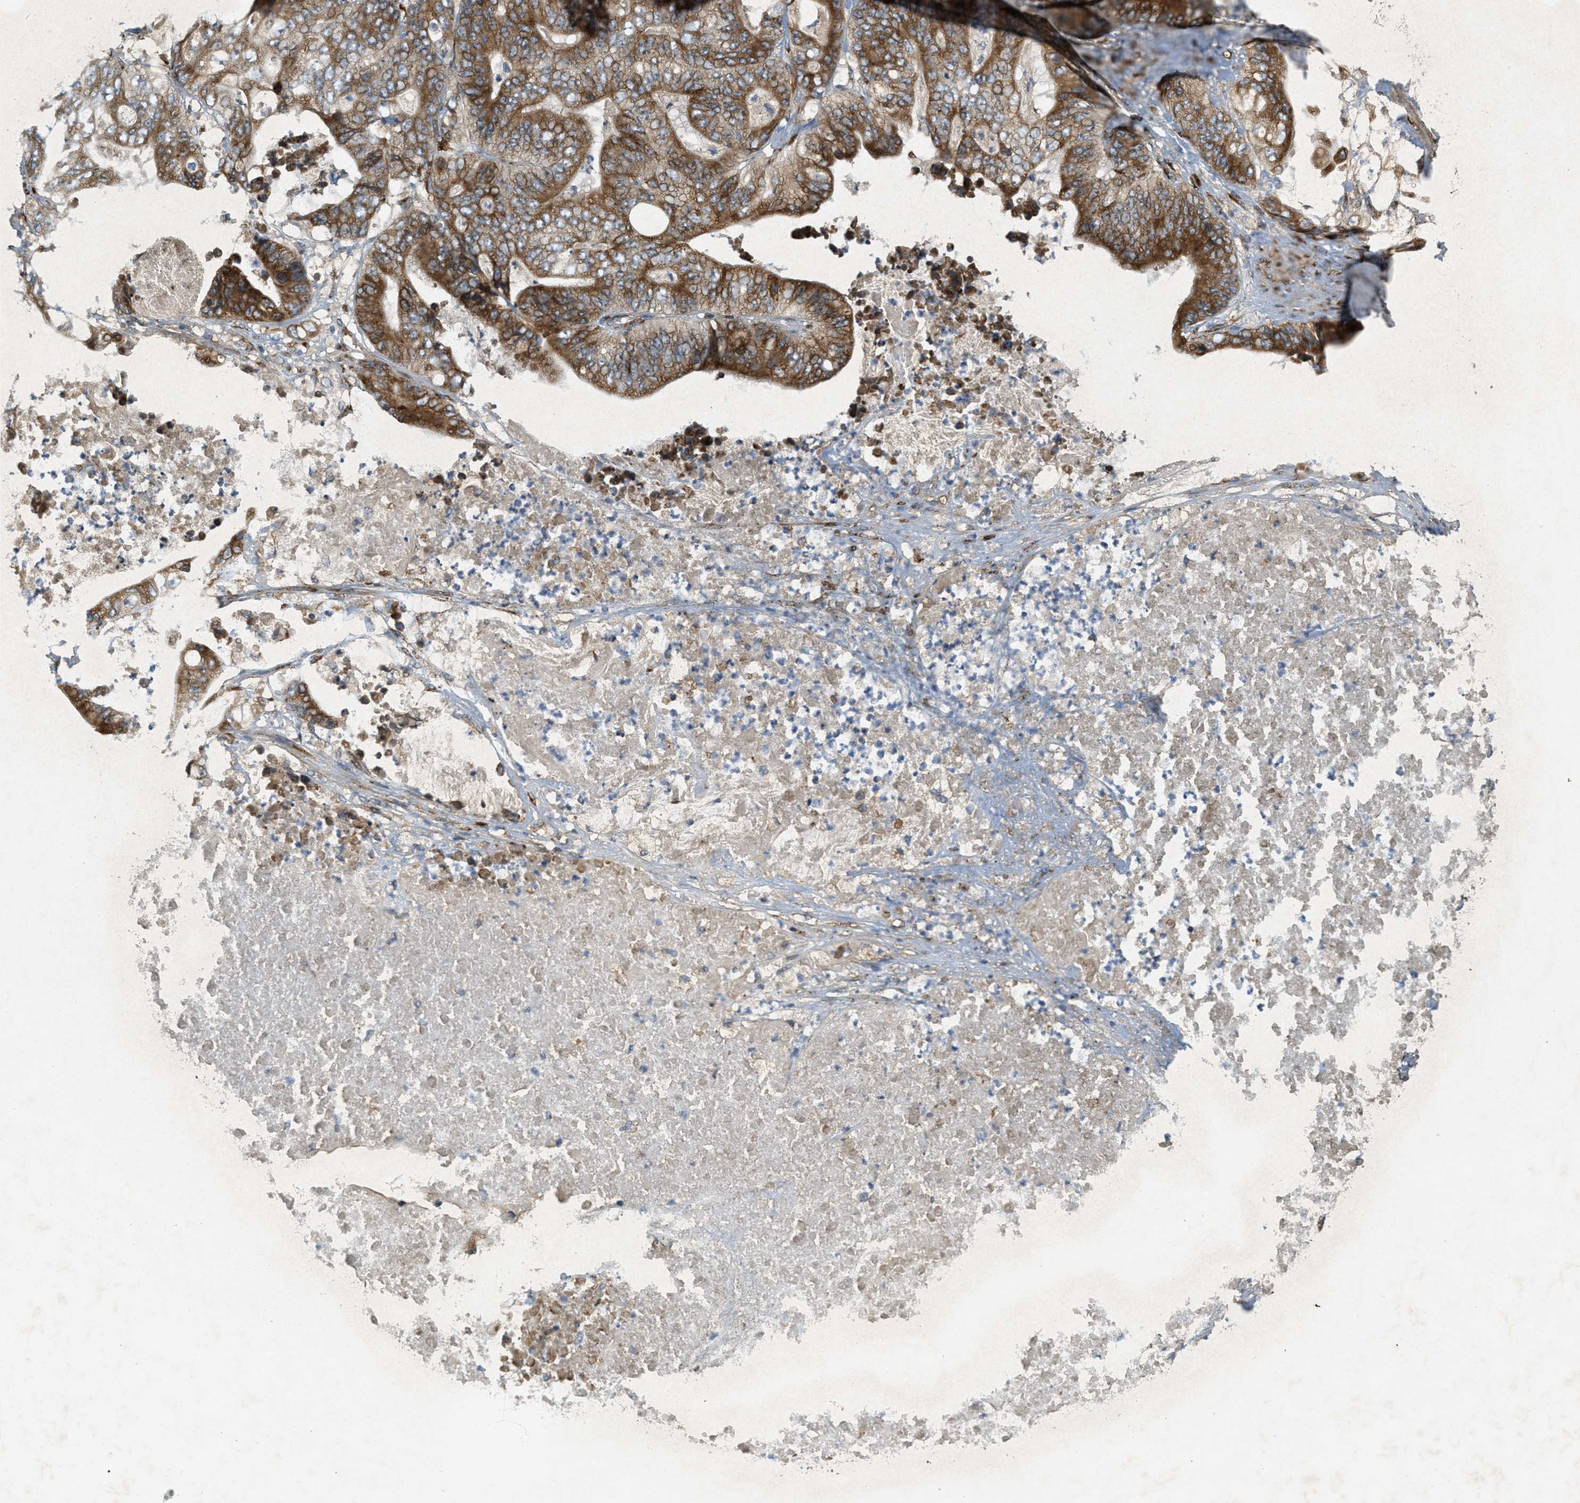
{"staining": {"intensity": "moderate", "quantity": ">75%", "location": "cytoplasmic/membranous"}, "tissue": "stomach cancer", "cell_type": "Tumor cells", "image_type": "cancer", "snomed": [{"axis": "morphology", "description": "Adenocarcinoma, NOS"}, {"axis": "topography", "description": "Stomach"}], "caption": "Protein expression analysis of human stomach cancer reveals moderate cytoplasmic/membranous expression in about >75% of tumor cells. (Stains: DAB (3,3'-diaminobenzidine) in brown, nuclei in blue, Microscopy: brightfield microscopy at high magnification).", "gene": "PCDH18", "patient": {"sex": "female", "age": 73}}